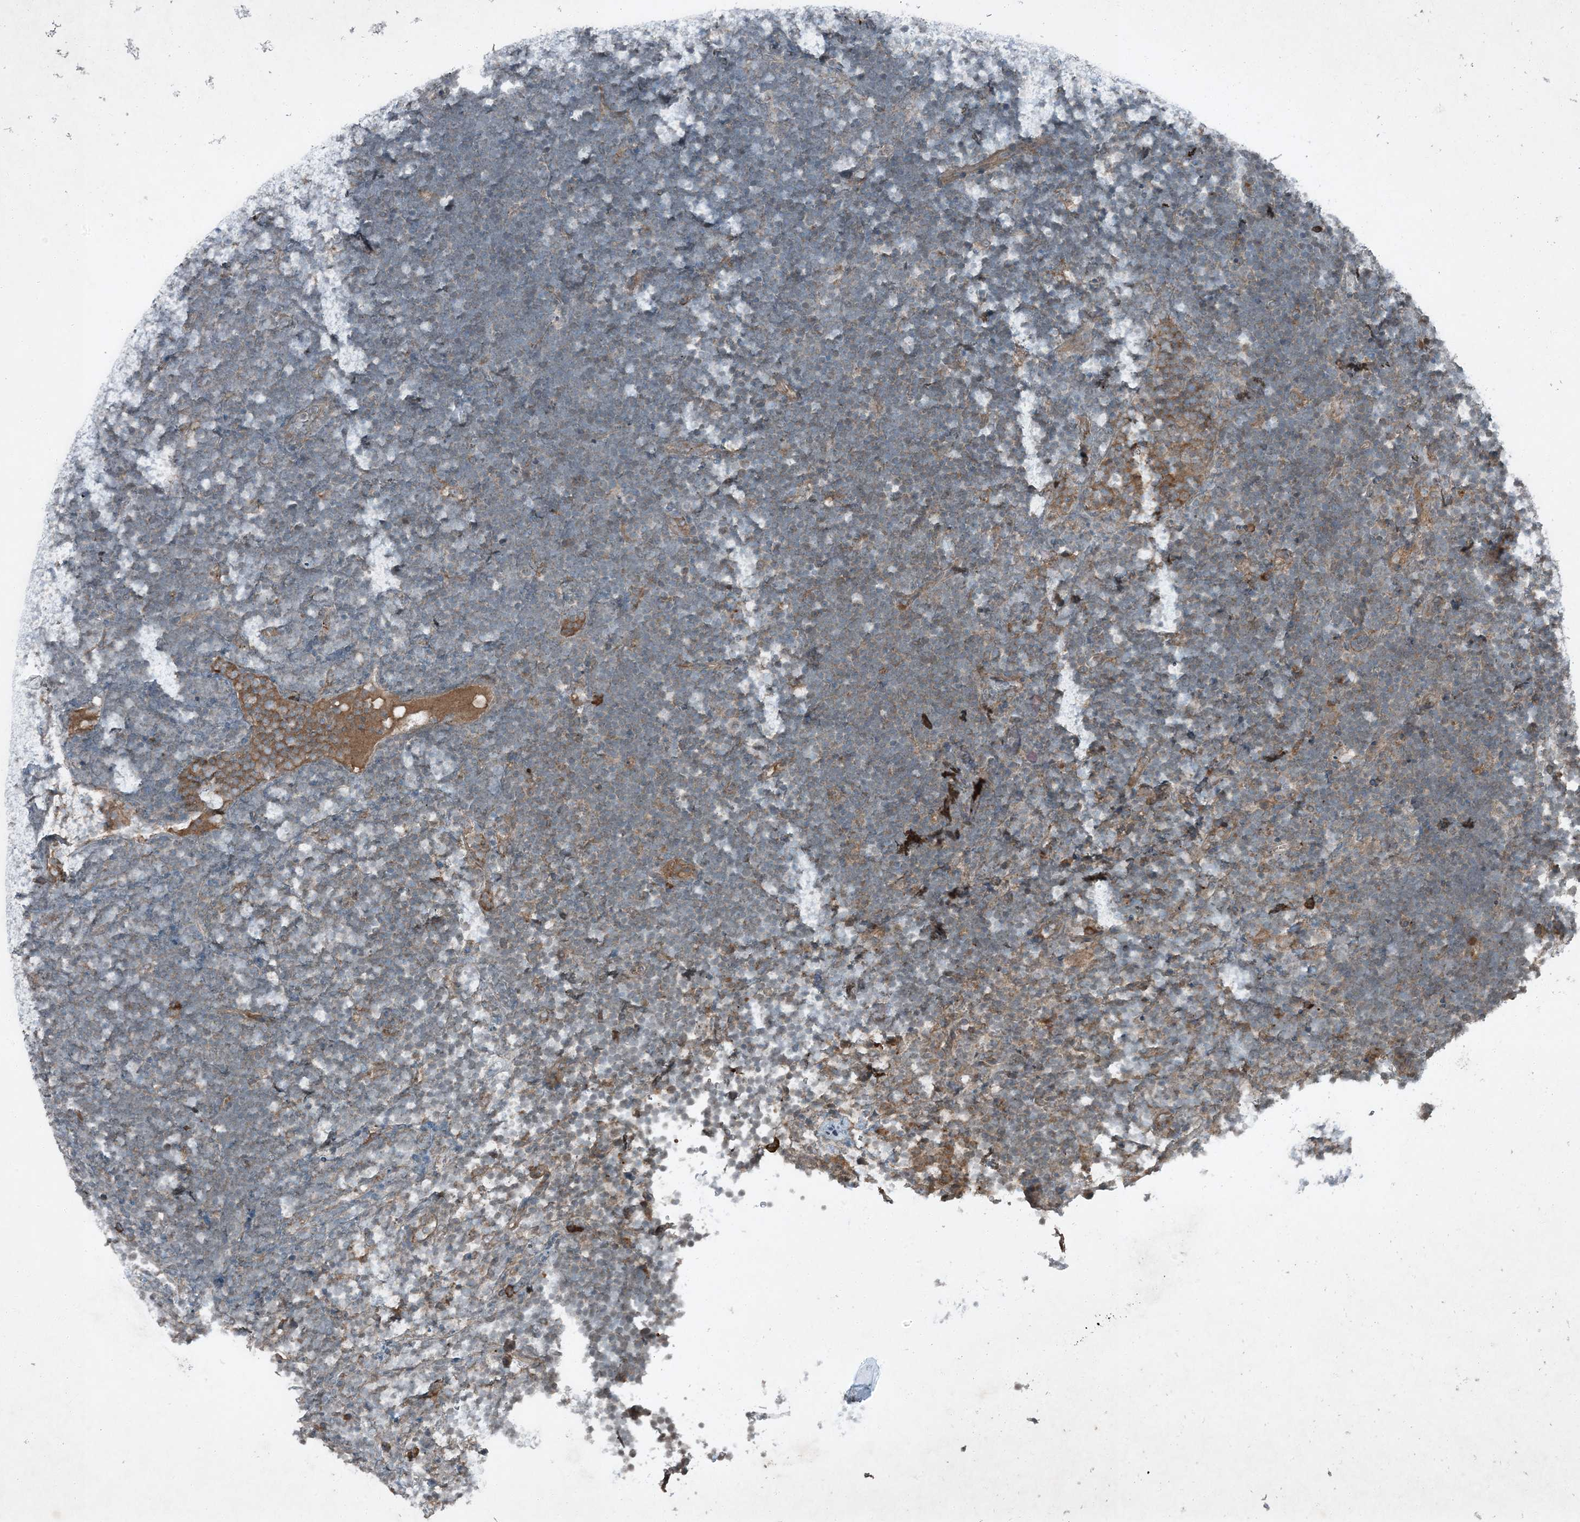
{"staining": {"intensity": "negative", "quantity": "none", "location": "none"}, "tissue": "lymphoma", "cell_type": "Tumor cells", "image_type": "cancer", "snomed": [{"axis": "morphology", "description": "Malignant lymphoma, non-Hodgkin's type, High grade"}, {"axis": "topography", "description": "Lymph node"}], "caption": "A photomicrograph of lymphoma stained for a protein demonstrates no brown staining in tumor cells.", "gene": "MDN1", "patient": {"sex": "male", "age": 13}}